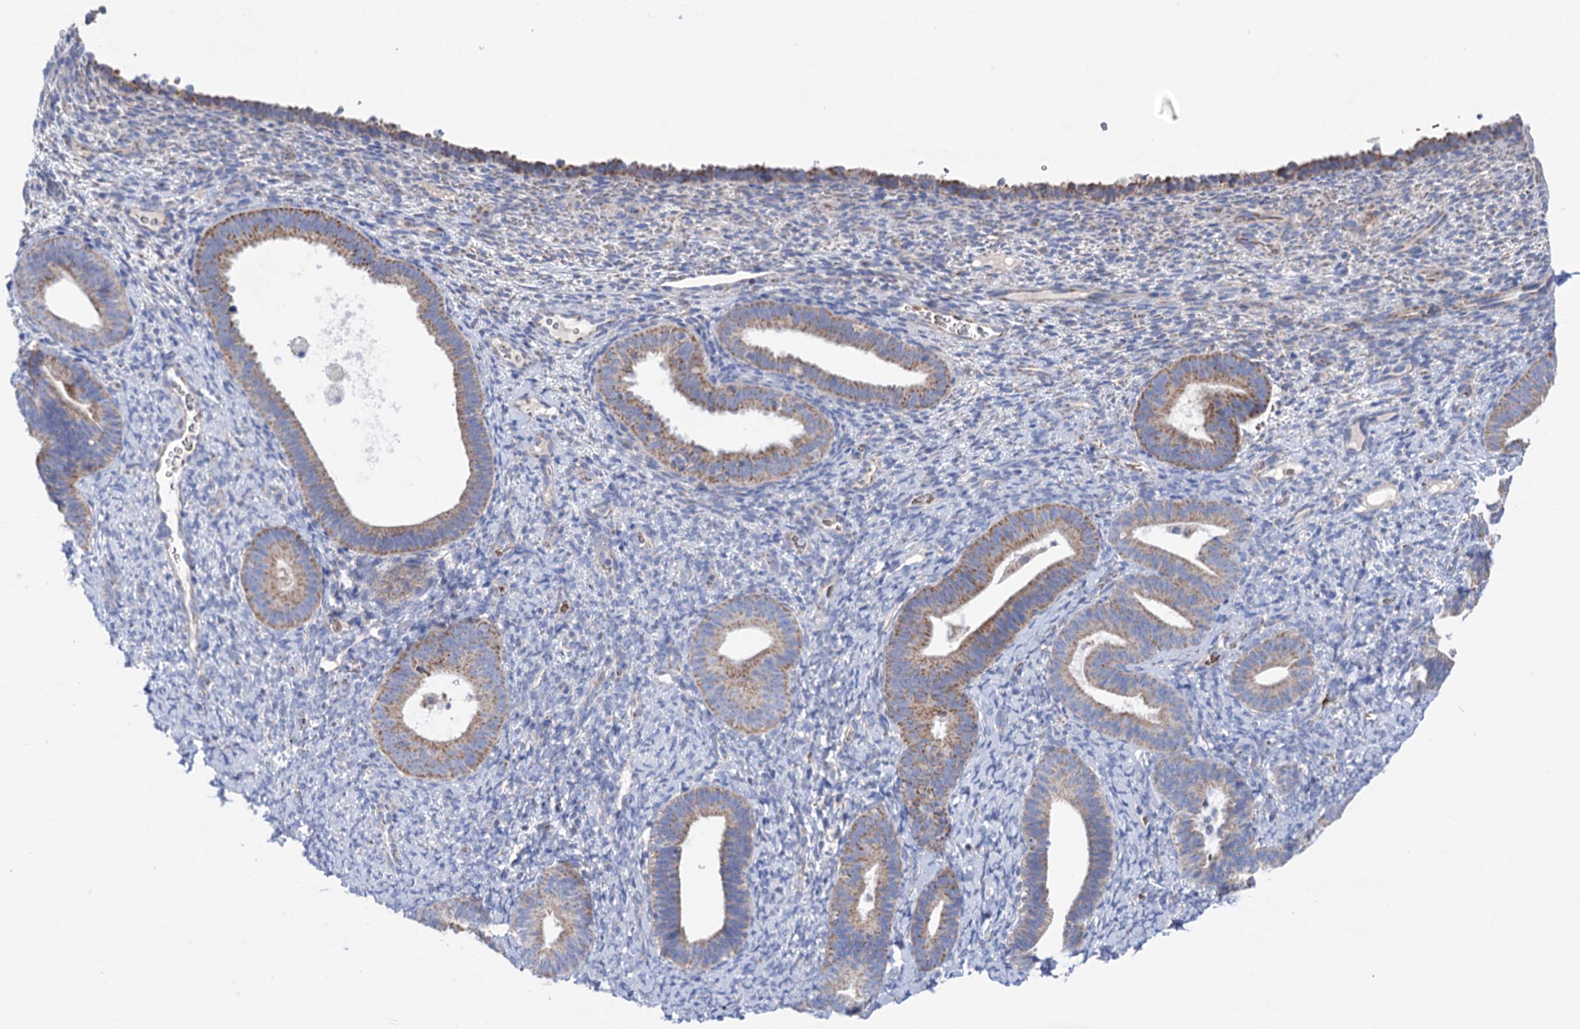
{"staining": {"intensity": "negative", "quantity": "none", "location": "none"}, "tissue": "endometrium", "cell_type": "Cells in endometrial stroma", "image_type": "normal", "snomed": [{"axis": "morphology", "description": "Normal tissue, NOS"}, {"axis": "topography", "description": "Endometrium"}], "caption": "There is no significant positivity in cells in endometrial stroma of endometrium. The staining is performed using DAB brown chromogen with nuclei counter-stained in using hematoxylin.", "gene": "YARS2", "patient": {"sex": "female", "age": 65}}